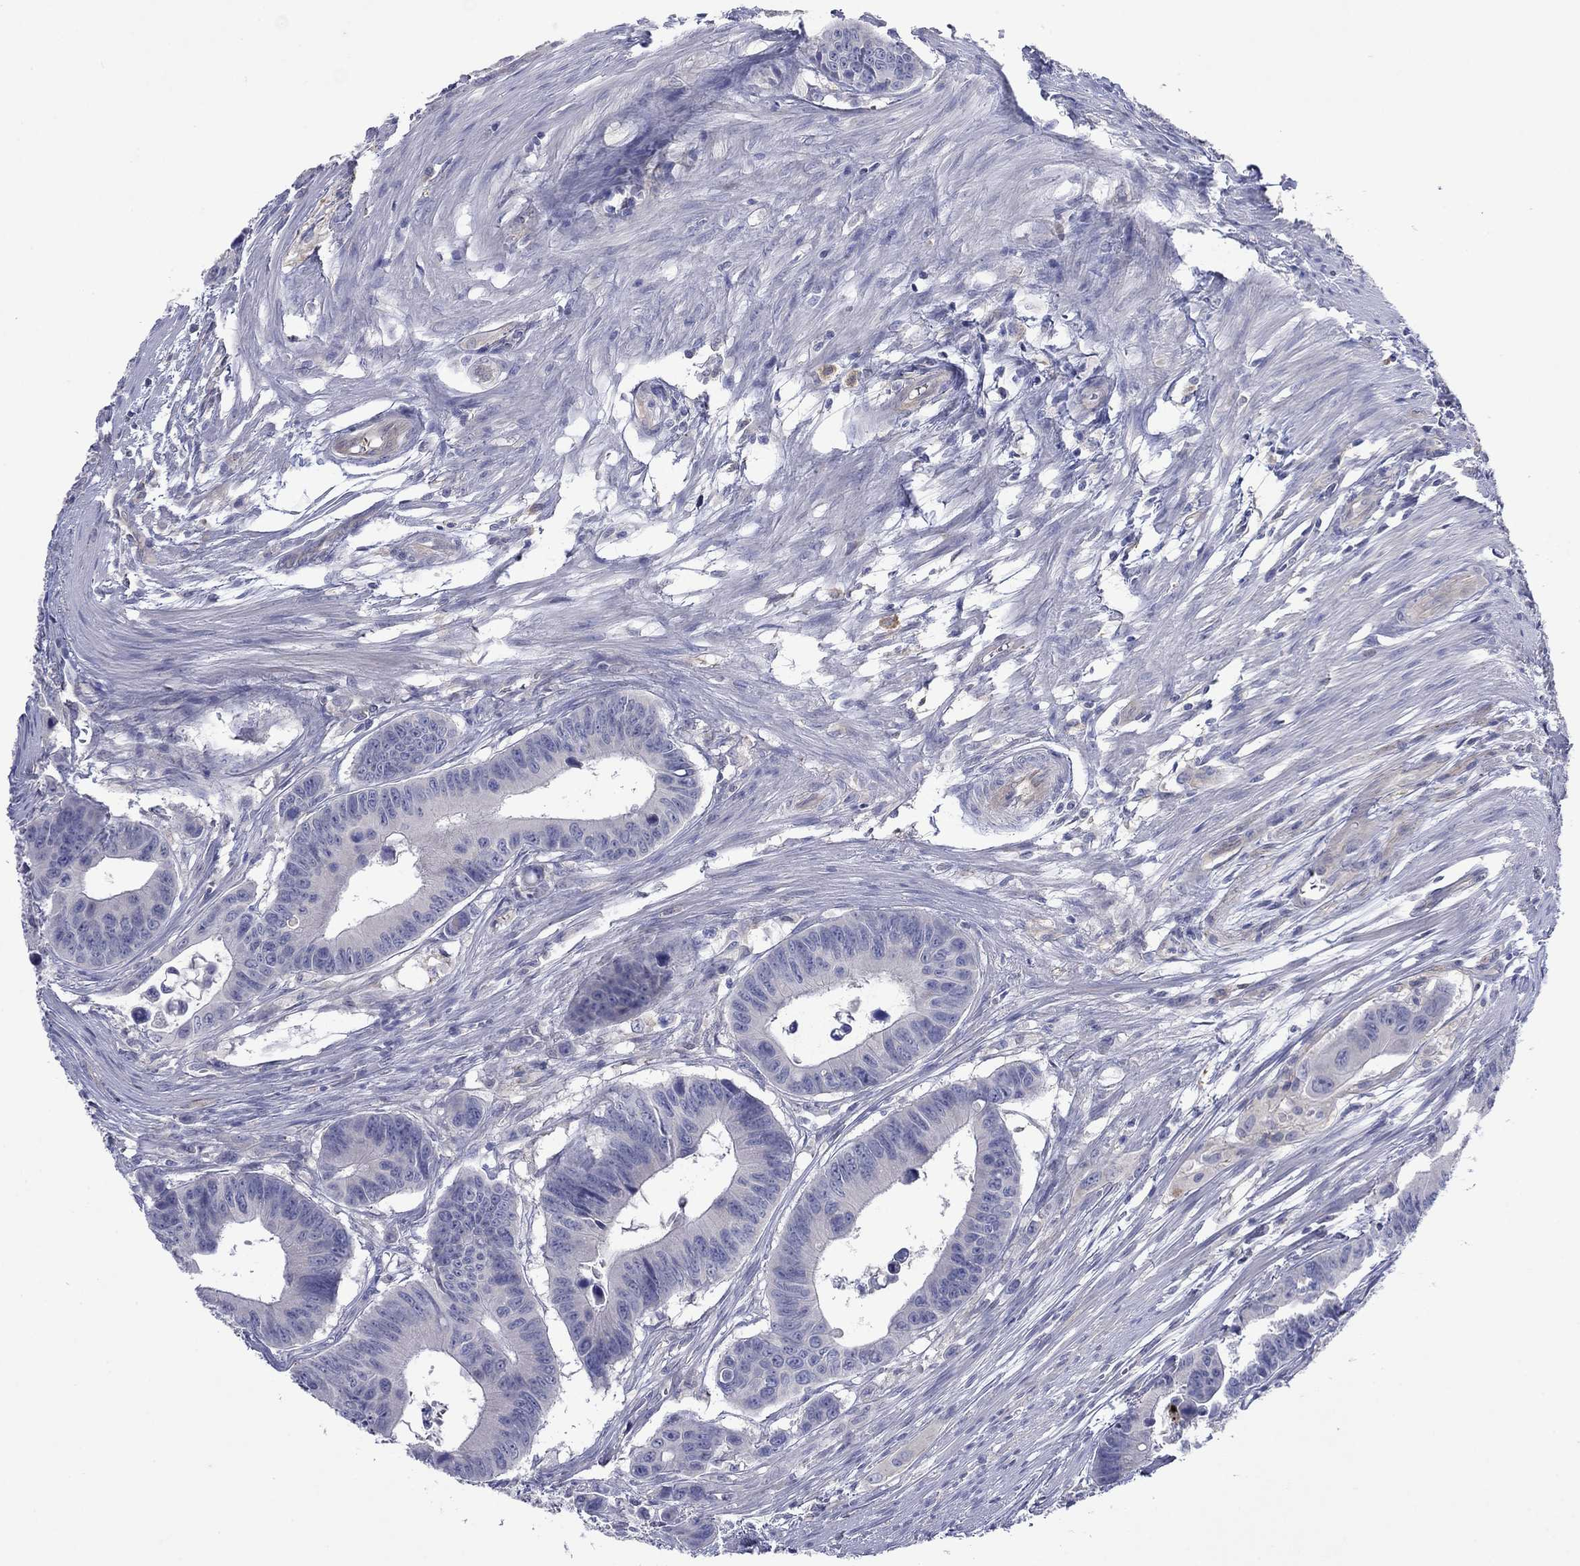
{"staining": {"intensity": "negative", "quantity": "none", "location": "none"}, "tissue": "colorectal cancer", "cell_type": "Tumor cells", "image_type": "cancer", "snomed": [{"axis": "morphology", "description": "Adenocarcinoma, NOS"}, {"axis": "topography", "description": "Colon"}], "caption": "Immunohistochemistry of colorectal cancer reveals no positivity in tumor cells.", "gene": "PLCL2", "patient": {"sex": "female", "age": 87}}